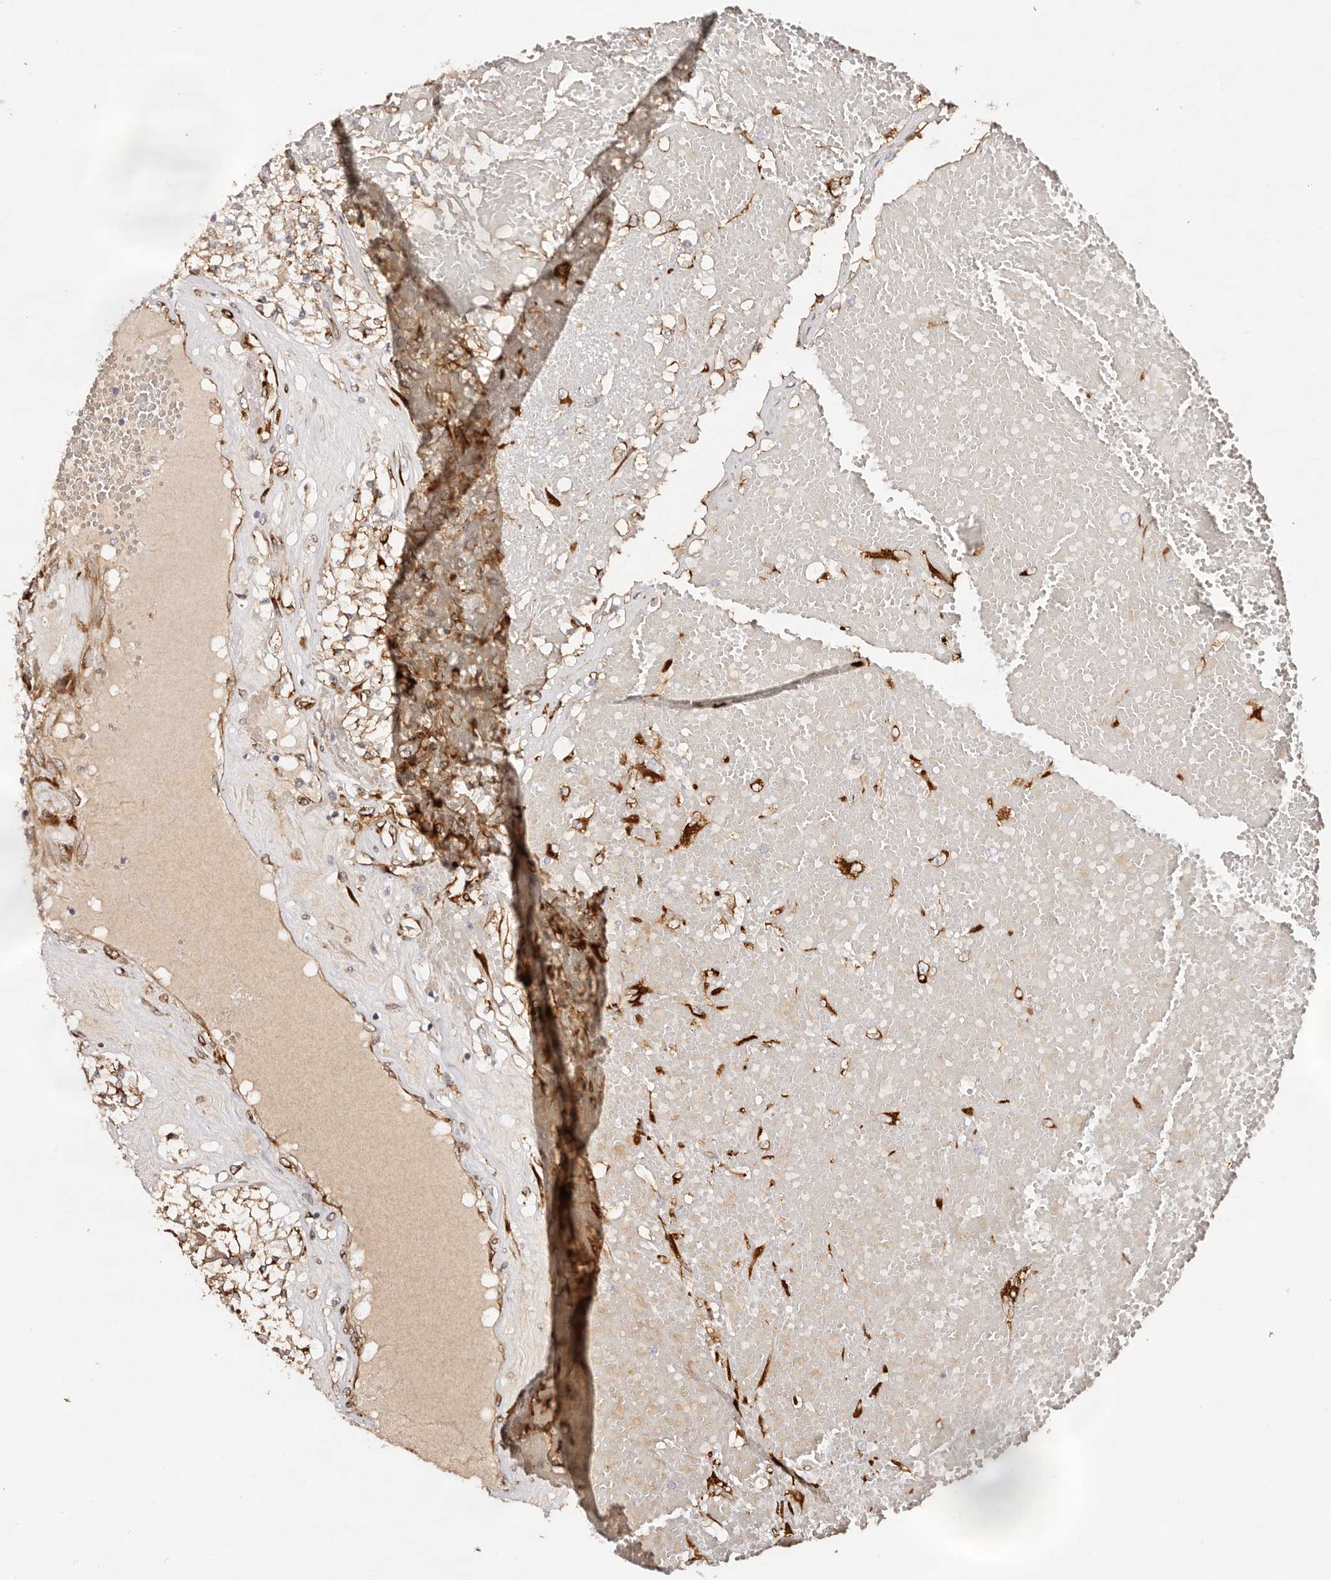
{"staining": {"intensity": "weak", "quantity": "25%-75%", "location": "cytoplasmic/membranous"}, "tissue": "renal cancer", "cell_type": "Tumor cells", "image_type": "cancer", "snomed": [{"axis": "morphology", "description": "Normal tissue, NOS"}, {"axis": "morphology", "description": "Adenocarcinoma, NOS"}, {"axis": "topography", "description": "Kidney"}], "caption": "Renal cancer stained with IHC shows weak cytoplasmic/membranous positivity in approximately 25%-75% of tumor cells.", "gene": "SERPINH1", "patient": {"sex": "male", "age": 68}}